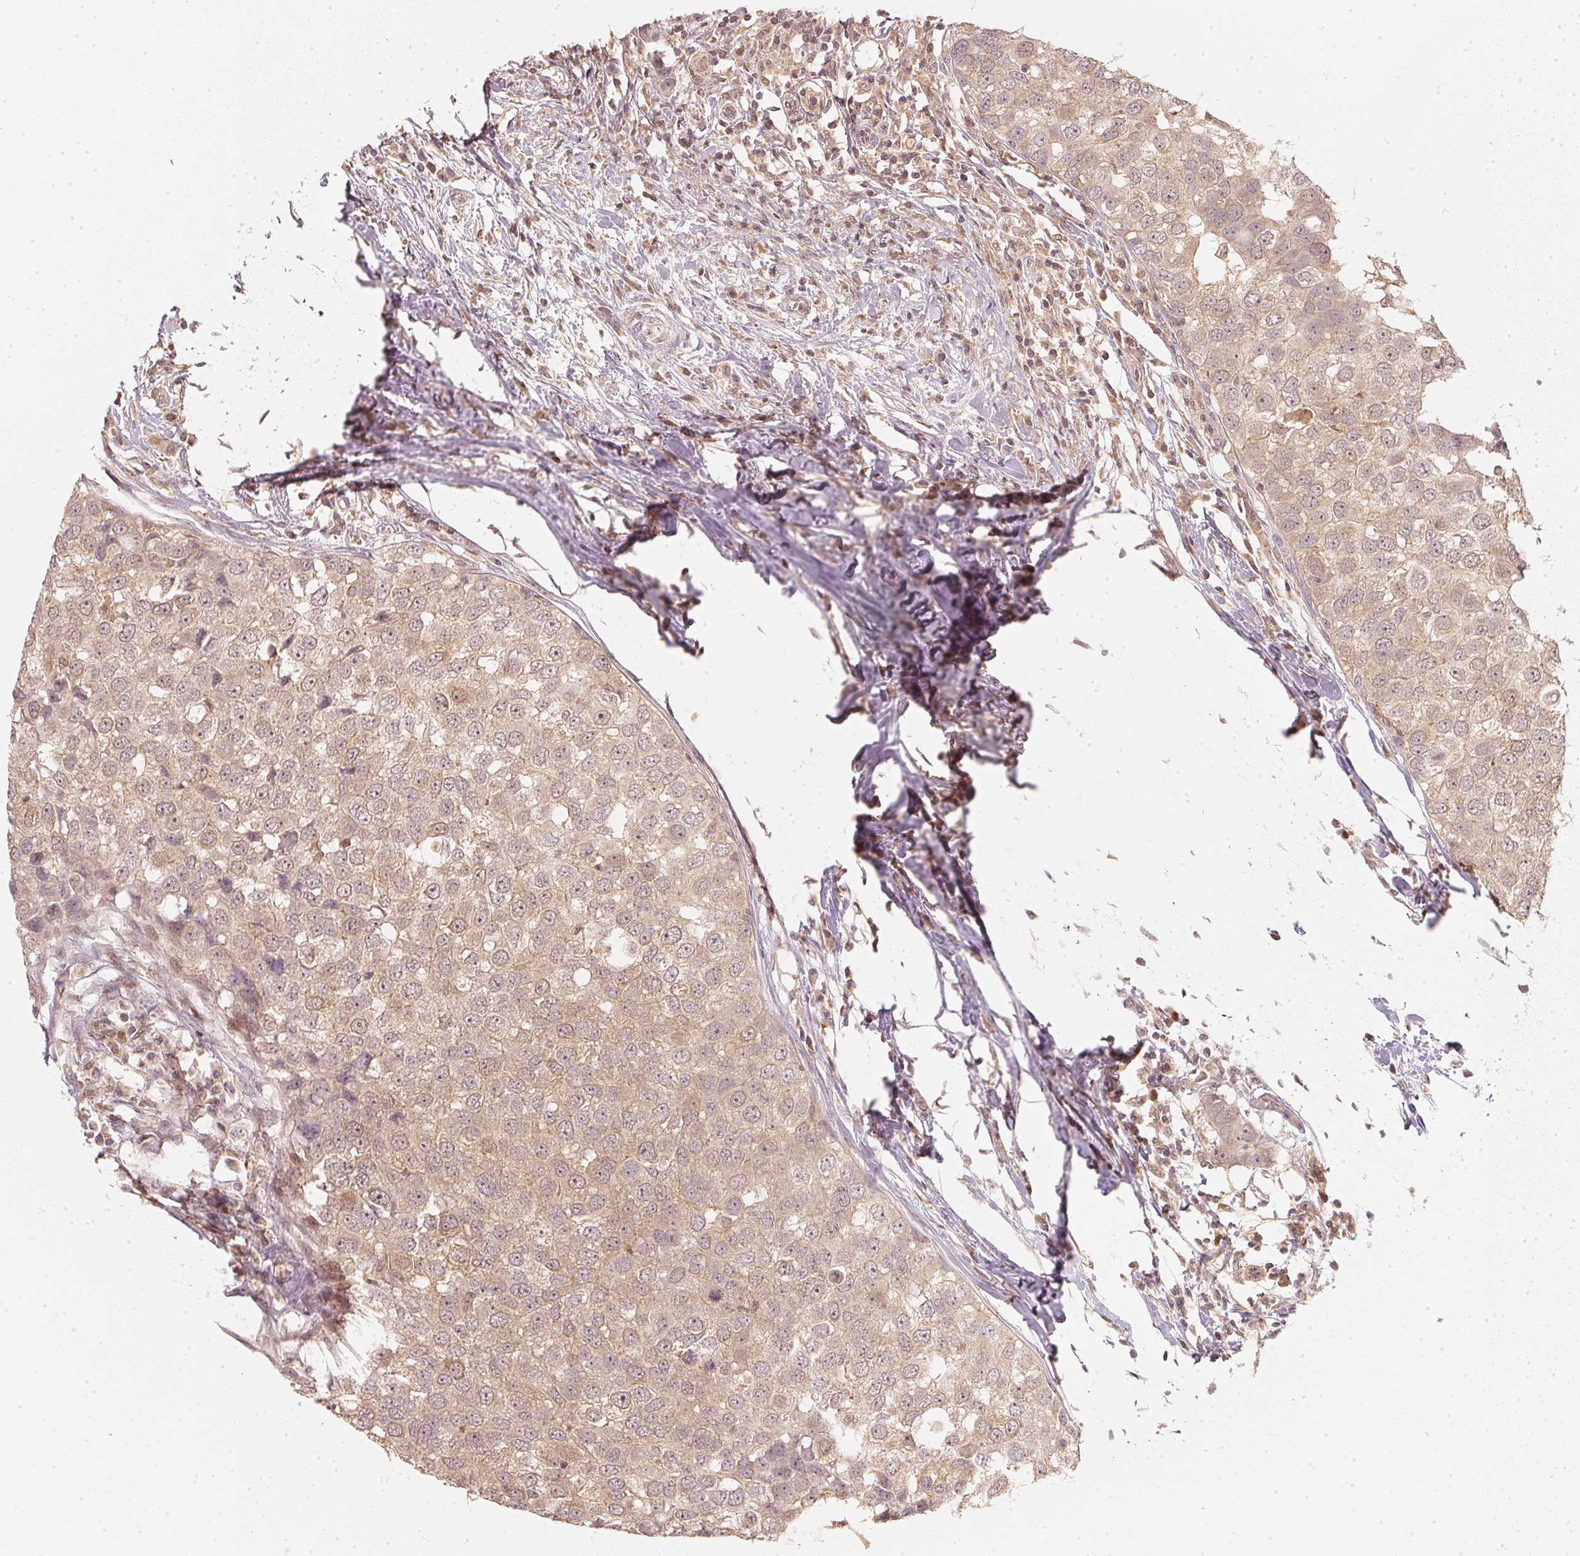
{"staining": {"intensity": "weak", "quantity": ">75%", "location": "cytoplasmic/membranous,nuclear"}, "tissue": "breast cancer", "cell_type": "Tumor cells", "image_type": "cancer", "snomed": [{"axis": "morphology", "description": "Duct carcinoma"}, {"axis": "topography", "description": "Breast"}], "caption": "Immunohistochemistry (DAB) staining of infiltrating ductal carcinoma (breast) displays weak cytoplasmic/membranous and nuclear protein staining in about >75% of tumor cells.", "gene": "UBE2L3", "patient": {"sex": "female", "age": 27}}